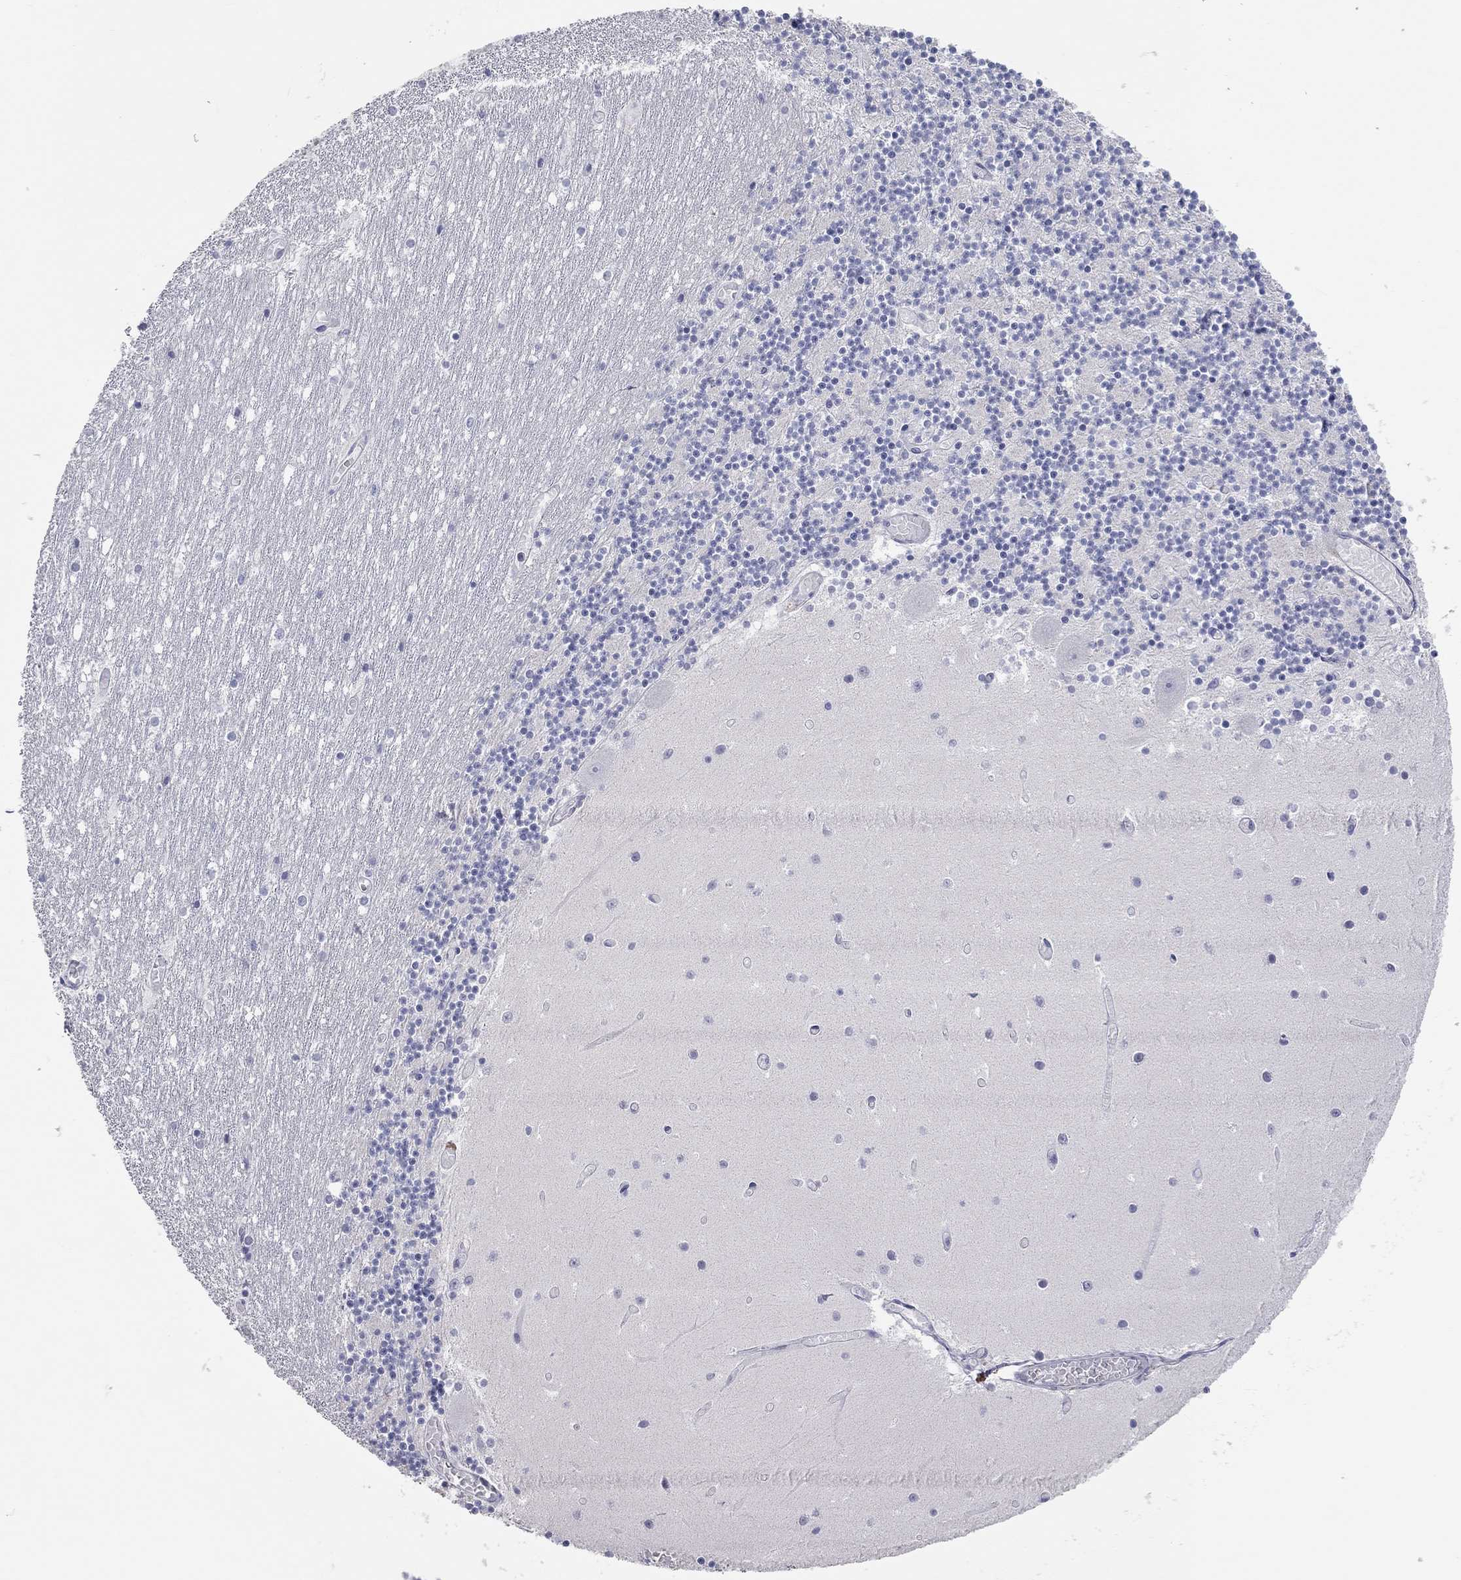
{"staining": {"intensity": "negative", "quantity": "none", "location": "none"}, "tissue": "cerebellum", "cell_type": "Cells in granular layer", "image_type": "normal", "snomed": [{"axis": "morphology", "description": "Normal tissue, NOS"}, {"axis": "topography", "description": "Cerebellum"}], "caption": "This is an IHC image of benign cerebellum. There is no positivity in cells in granular layer.", "gene": "AK8", "patient": {"sex": "female", "age": 28}}